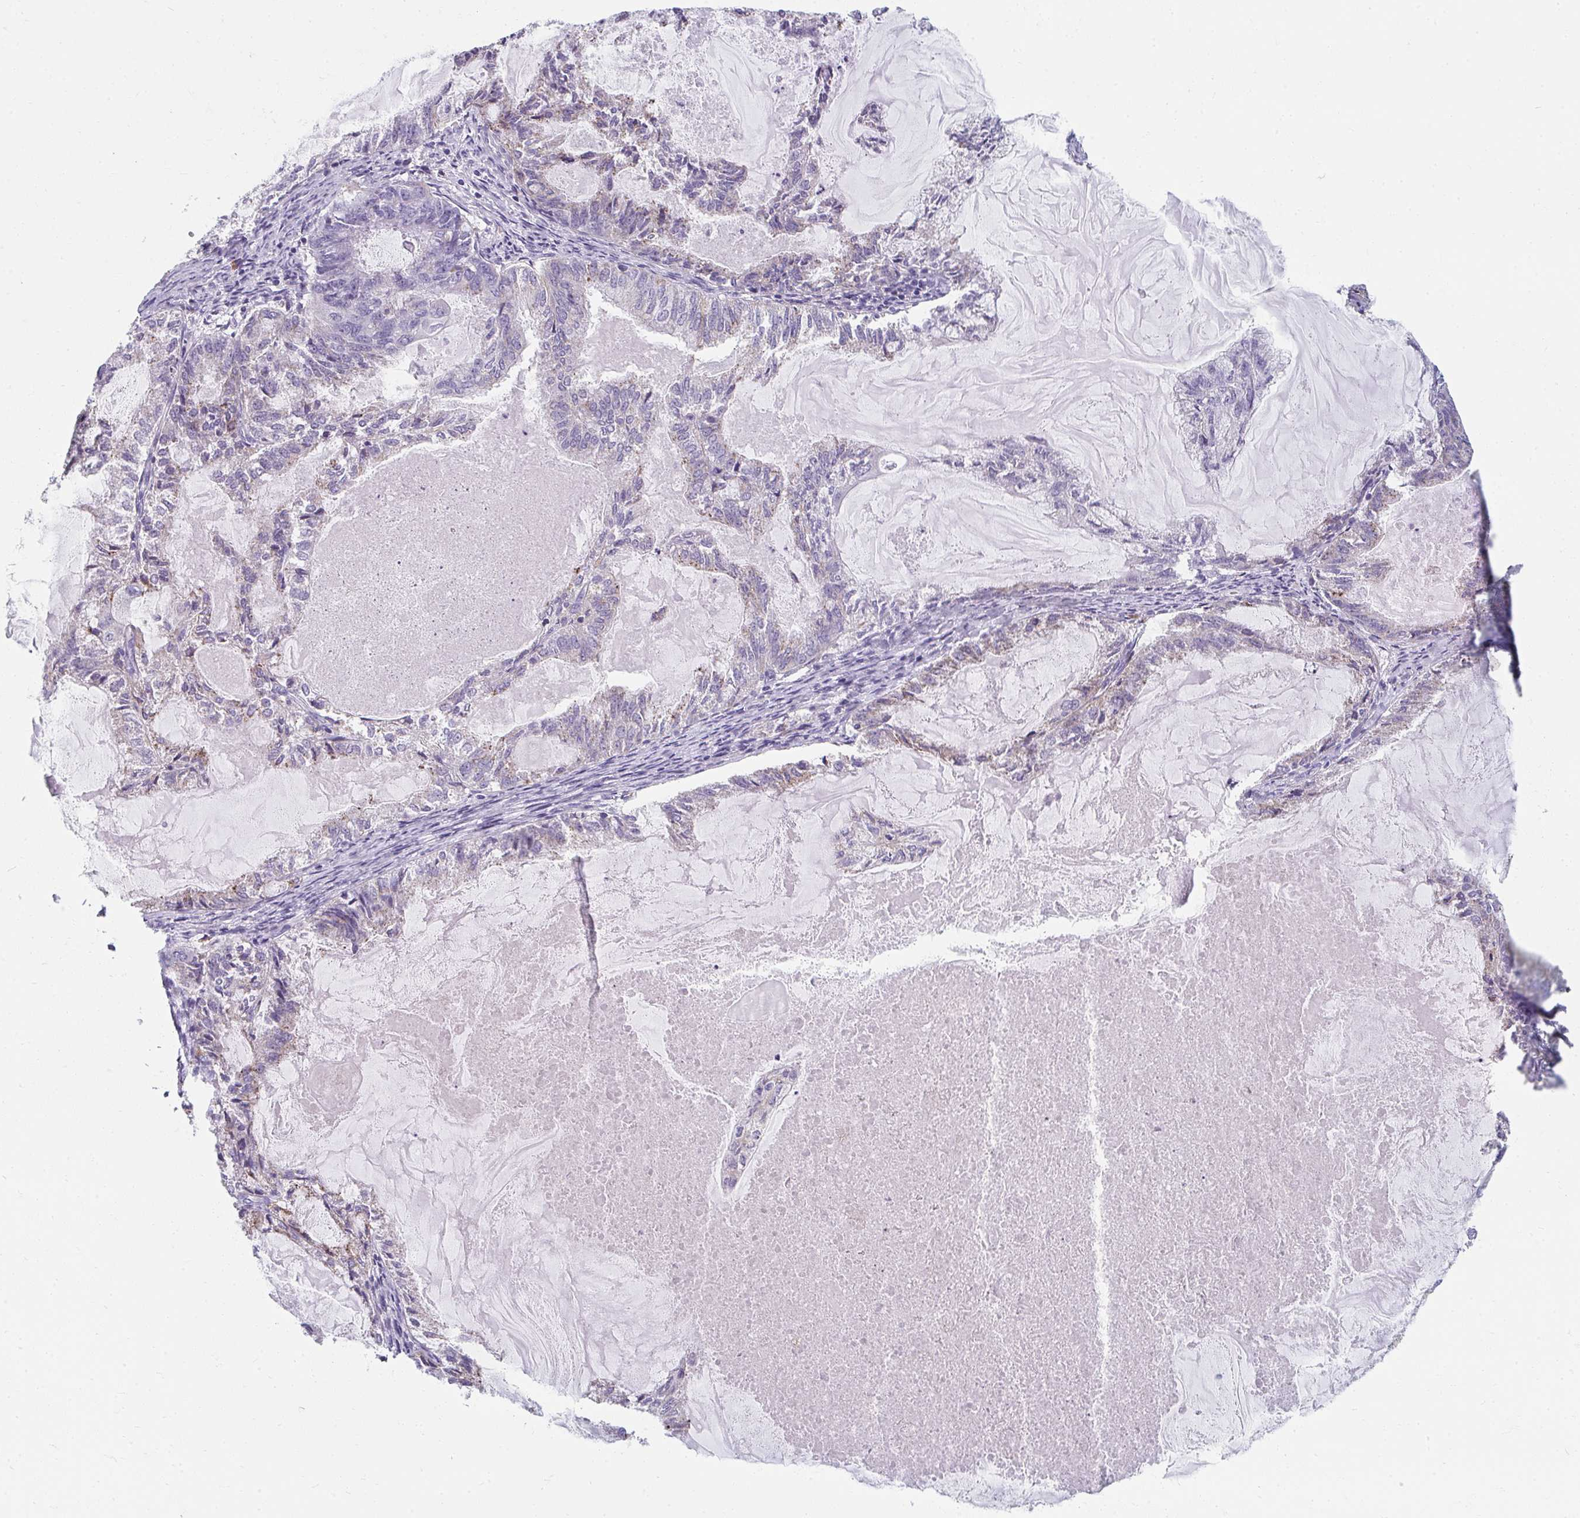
{"staining": {"intensity": "negative", "quantity": "none", "location": "none"}, "tissue": "endometrial cancer", "cell_type": "Tumor cells", "image_type": "cancer", "snomed": [{"axis": "morphology", "description": "Adenocarcinoma, NOS"}, {"axis": "topography", "description": "Endometrium"}], "caption": "This is a photomicrograph of immunohistochemistry staining of adenocarcinoma (endometrial), which shows no positivity in tumor cells.", "gene": "EIF1AD", "patient": {"sex": "female", "age": 86}}